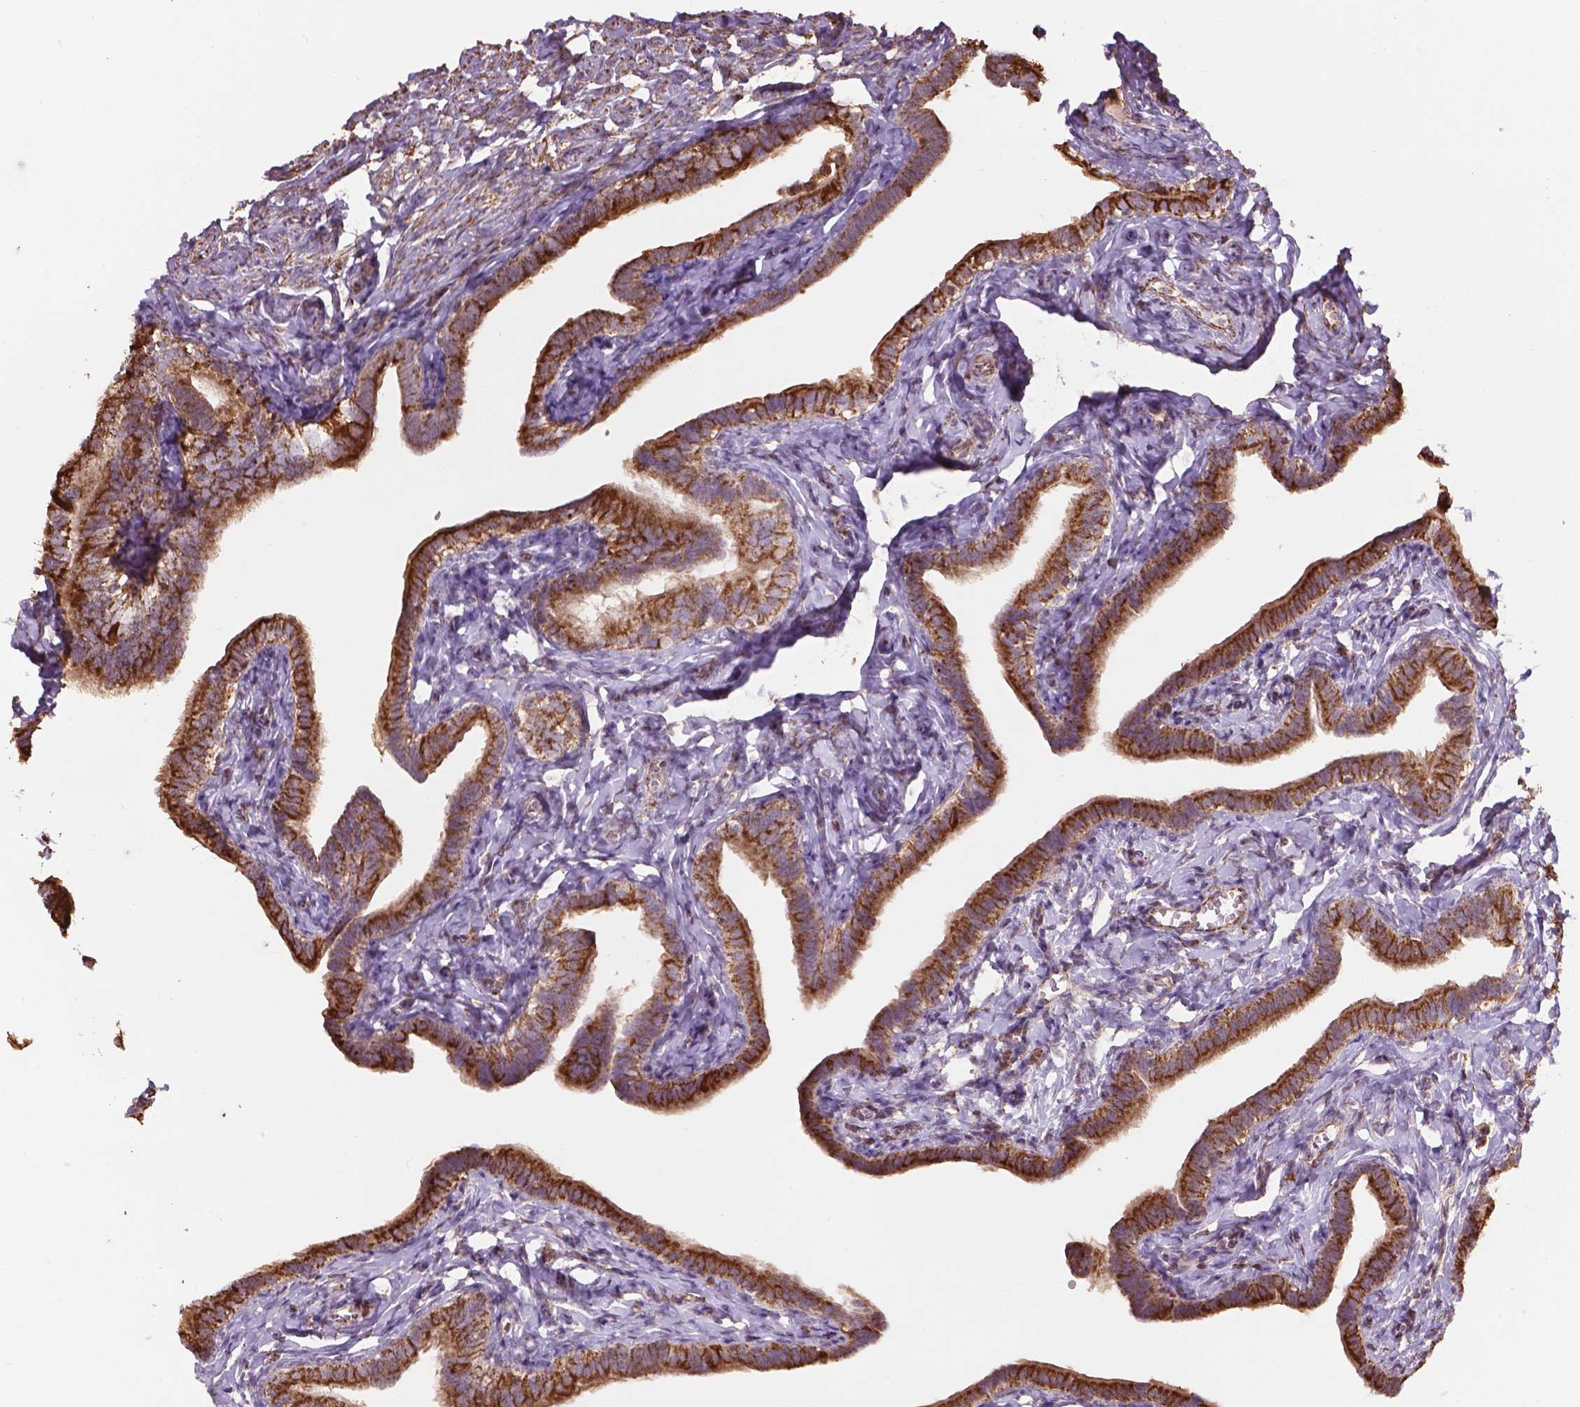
{"staining": {"intensity": "moderate", "quantity": ">75%", "location": "cytoplasmic/membranous"}, "tissue": "fallopian tube", "cell_type": "Glandular cells", "image_type": "normal", "snomed": [{"axis": "morphology", "description": "Normal tissue, NOS"}, {"axis": "topography", "description": "Fallopian tube"}], "caption": "IHC histopathology image of normal fallopian tube: human fallopian tube stained using immunohistochemistry exhibits medium levels of moderate protein expression localized specifically in the cytoplasmic/membranous of glandular cells, appearing as a cytoplasmic/membranous brown color.", "gene": "HS3ST3A1", "patient": {"sex": "female", "age": 41}}